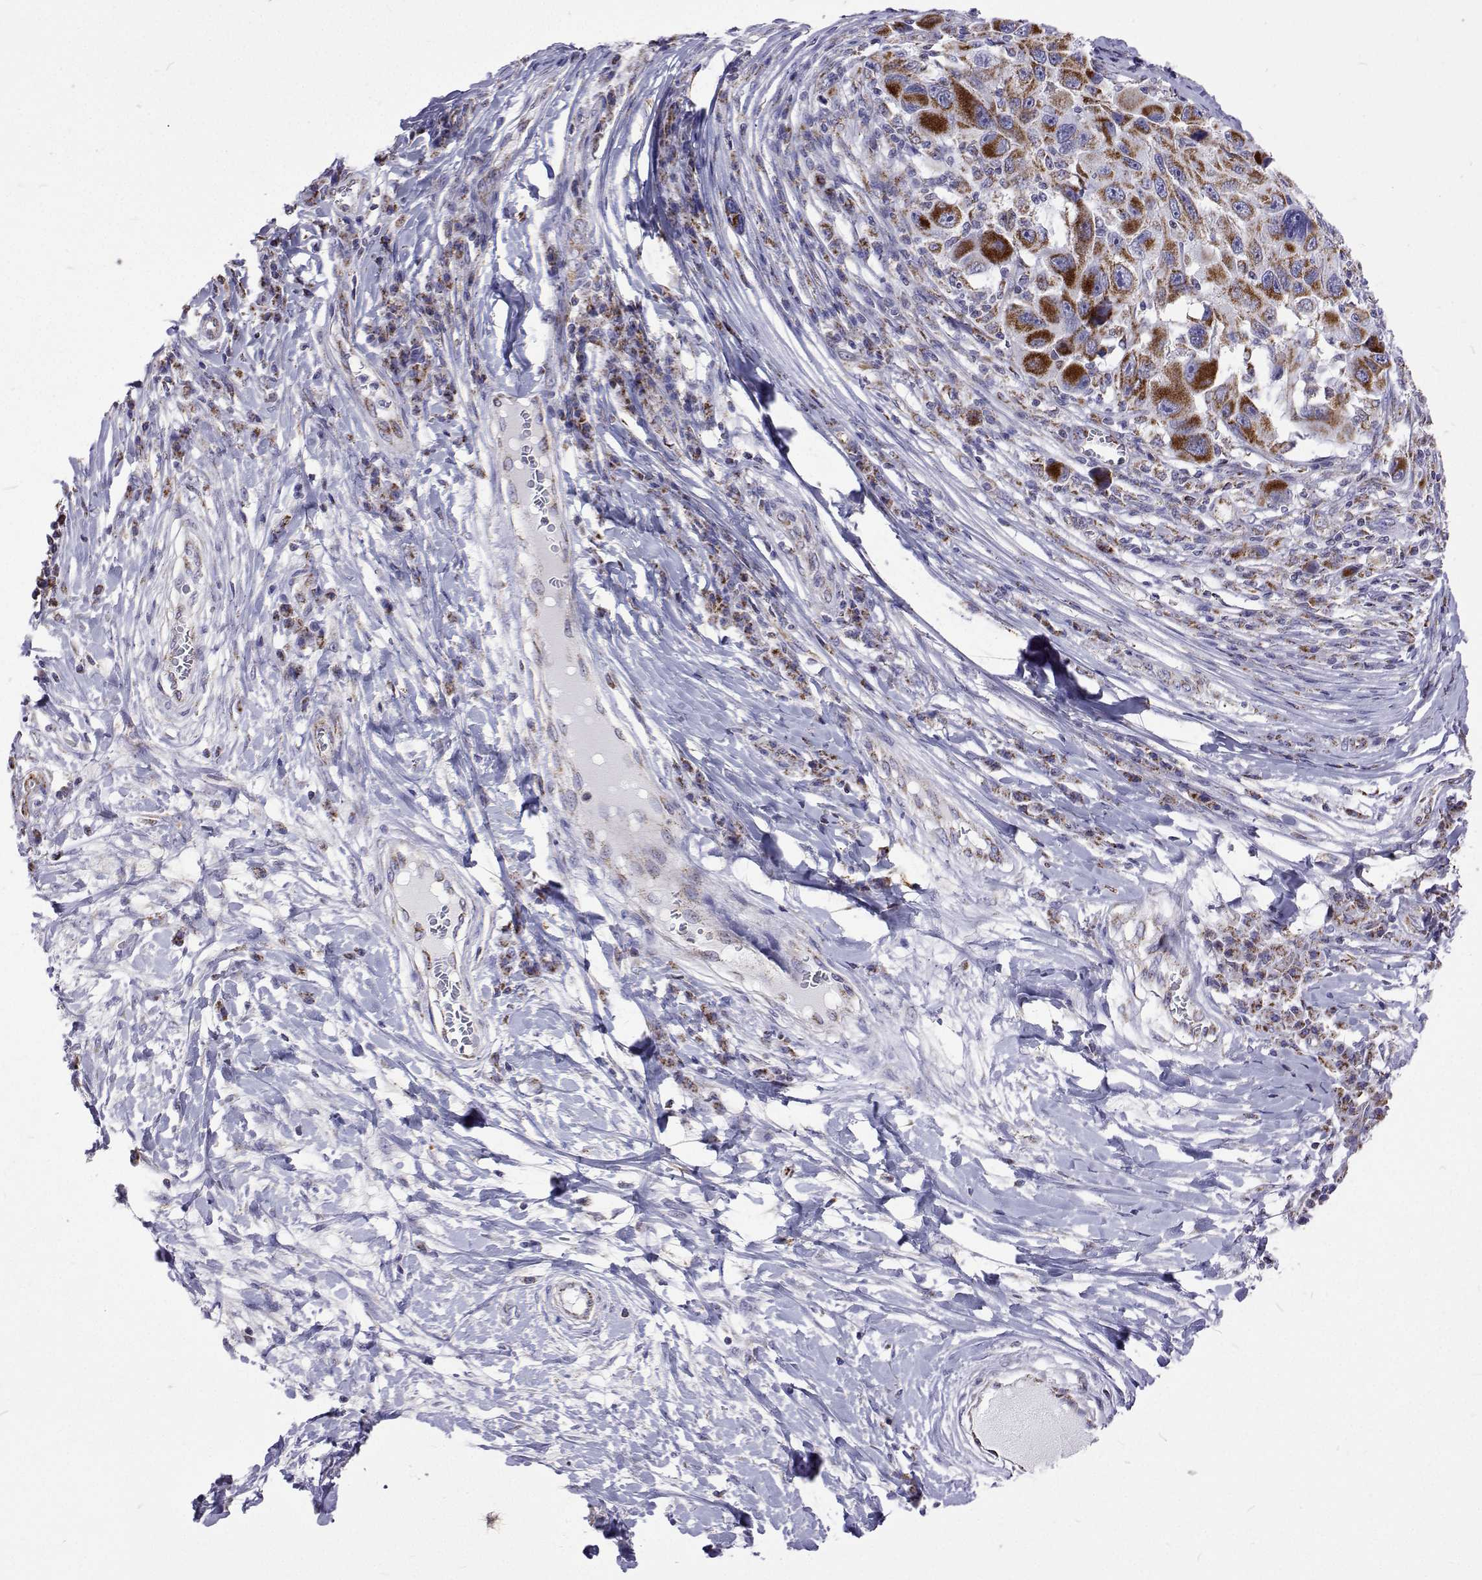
{"staining": {"intensity": "moderate", "quantity": ">75%", "location": "cytoplasmic/membranous"}, "tissue": "melanoma", "cell_type": "Tumor cells", "image_type": "cancer", "snomed": [{"axis": "morphology", "description": "Malignant melanoma, NOS"}, {"axis": "topography", "description": "Skin"}], "caption": "Protein expression analysis of human malignant melanoma reveals moderate cytoplasmic/membranous staining in about >75% of tumor cells.", "gene": "MCCC2", "patient": {"sex": "male", "age": 53}}